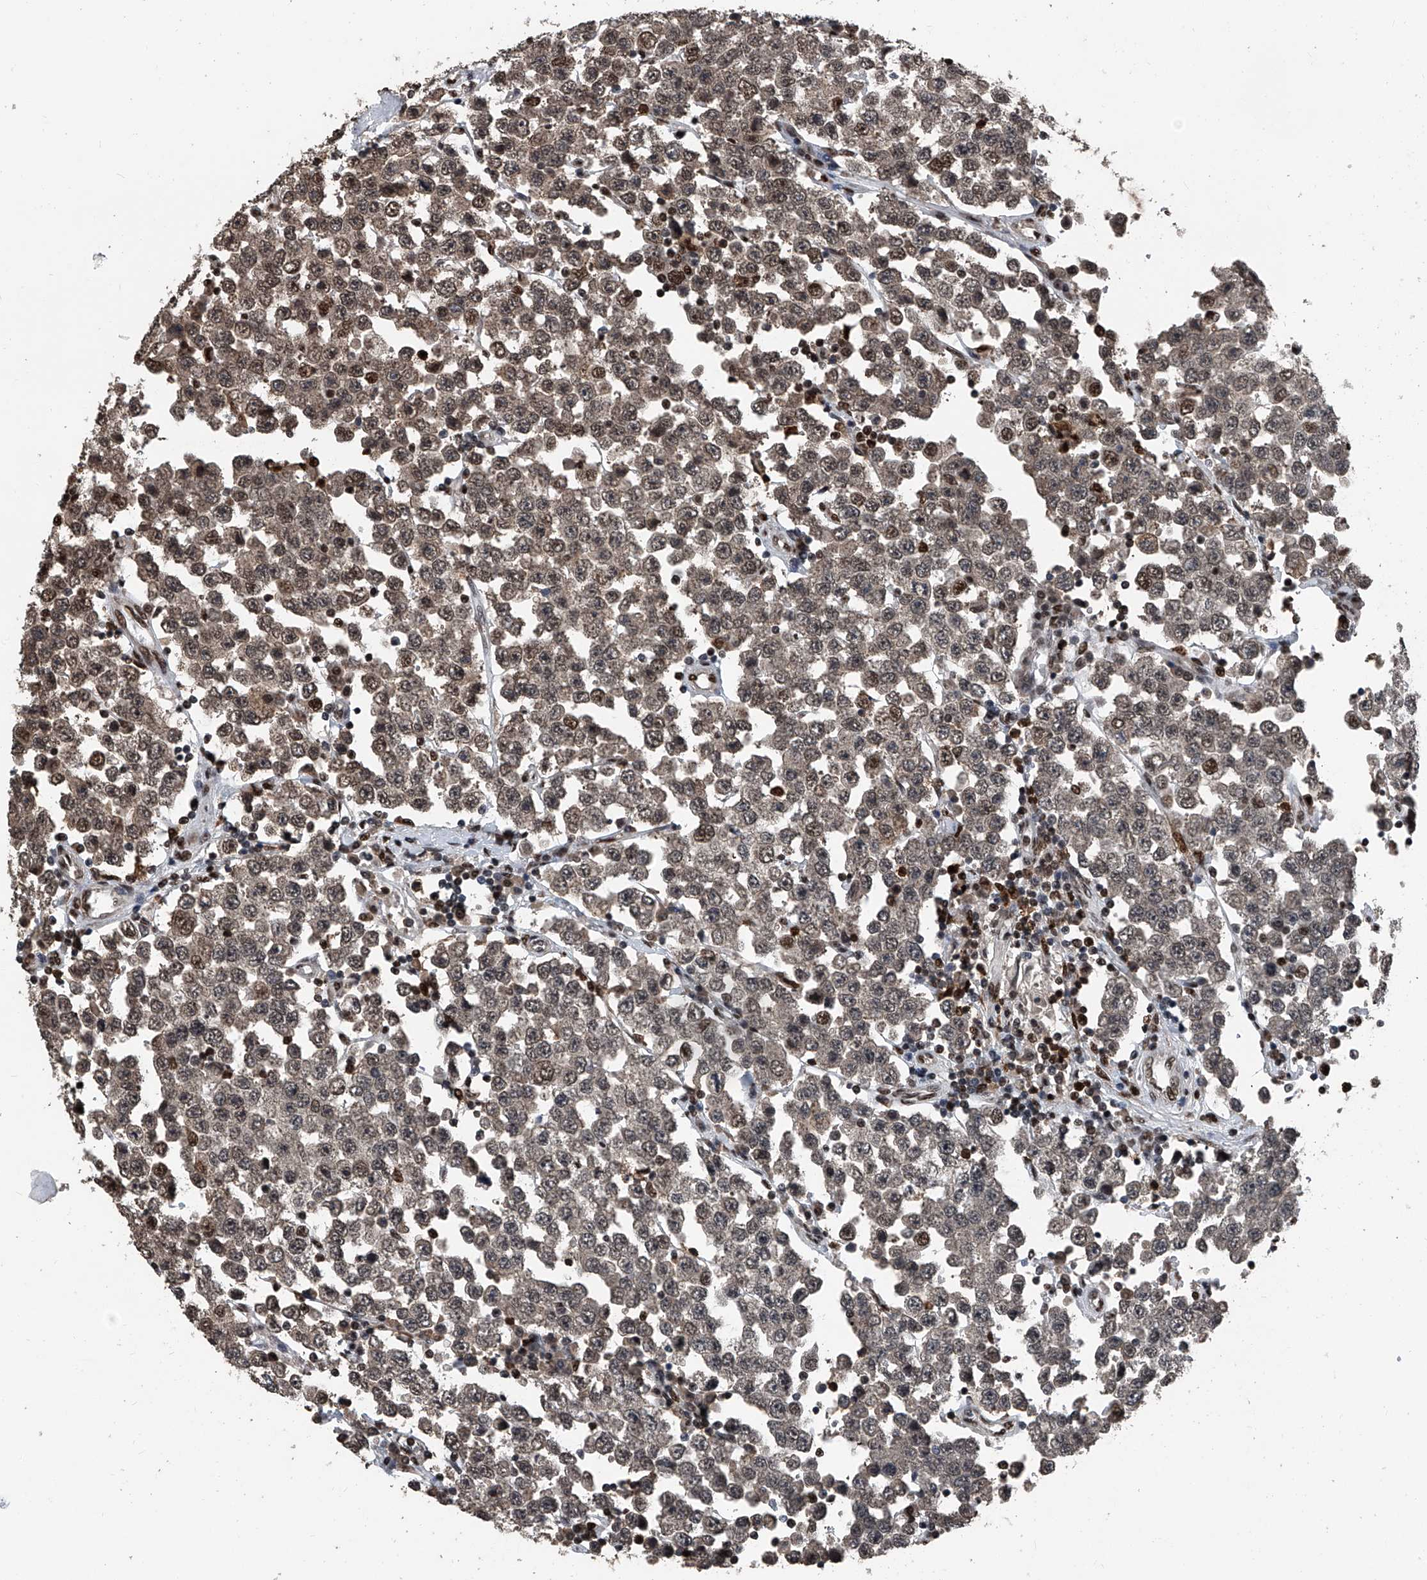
{"staining": {"intensity": "weak", "quantity": ">75%", "location": "cytoplasmic/membranous,nuclear"}, "tissue": "testis cancer", "cell_type": "Tumor cells", "image_type": "cancer", "snomed": [{"axis": "morphology", "description": "Seminoma, NOS"}, {"axis": "topography", "description": "Testis"}], "caption": "High-magnification brightfield microscopy of testis cancer stained with DAB (3,3'-diaminobenzidine) (brown) and counterstained with hematoxylin (blue). tumor cells exhibit weak cytoplasmic/membranous and nuclear expression is present in about>75% of cells. The staining was performed using DAB, with brown indicating positive protein expression. Nuclei are stained blue with hematoxylin.", "gene": "FKBP5", "patient": {"sex": "male", "age": 28}}